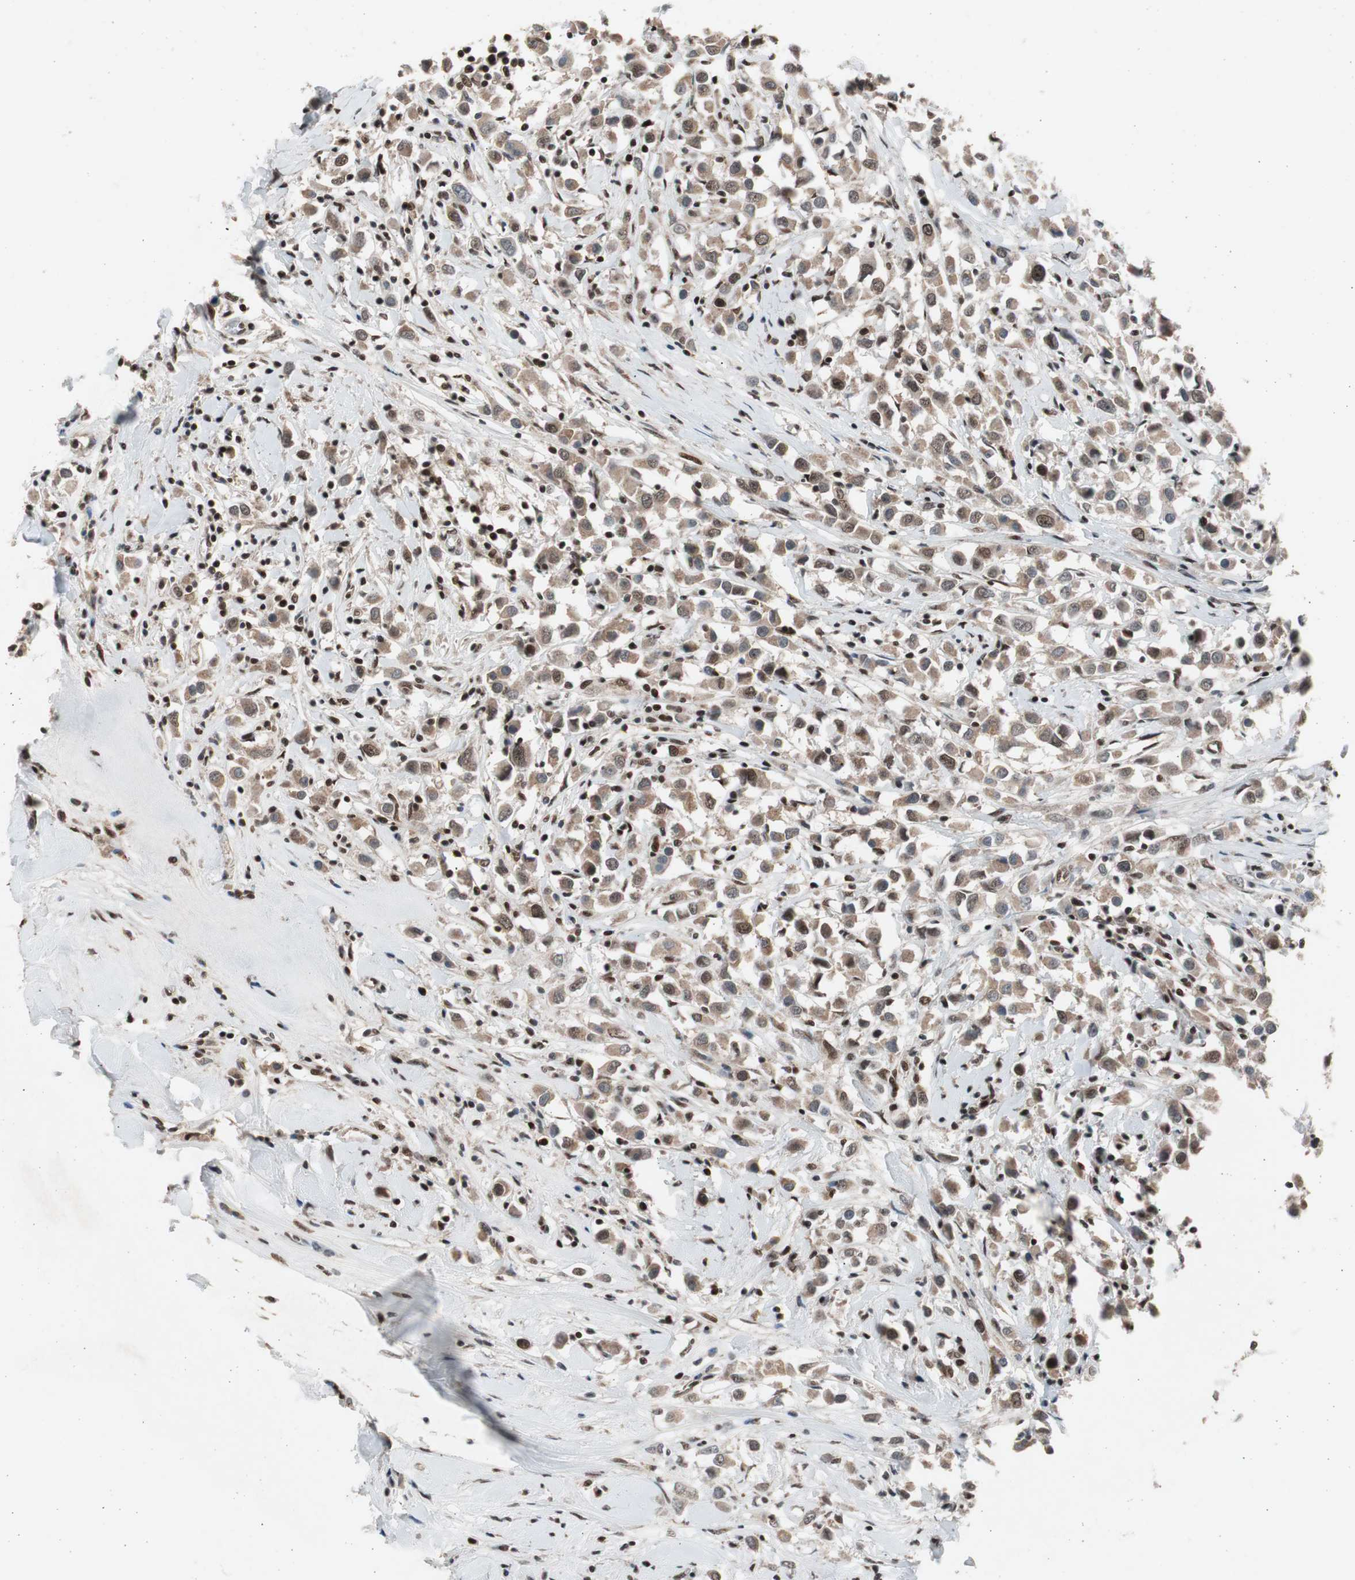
{"staining": {"intensity": "moderate", "quantity": ">75%", "location": "cytoplasmic/membranous,nuclear"}, "tissue": "breast cancer", "cell_type": "Tumor cells", "image_type": "cancer", "snomed": [{"axis": "morphology", "description": "Duct carcinoma"}, {"axis": "topography", "description": "Breast"}], "caption": "Infiltrating ductal carcinoma (breast) stained with DAB (3,3'-diaminobenzidine) IHC displays medium levels of moderate cytoplasmic/membranous and nuclear positivity in about >75% of tumor cells.", "gene": "RPA1", "patient": {"sex": "female", "age": 61}}